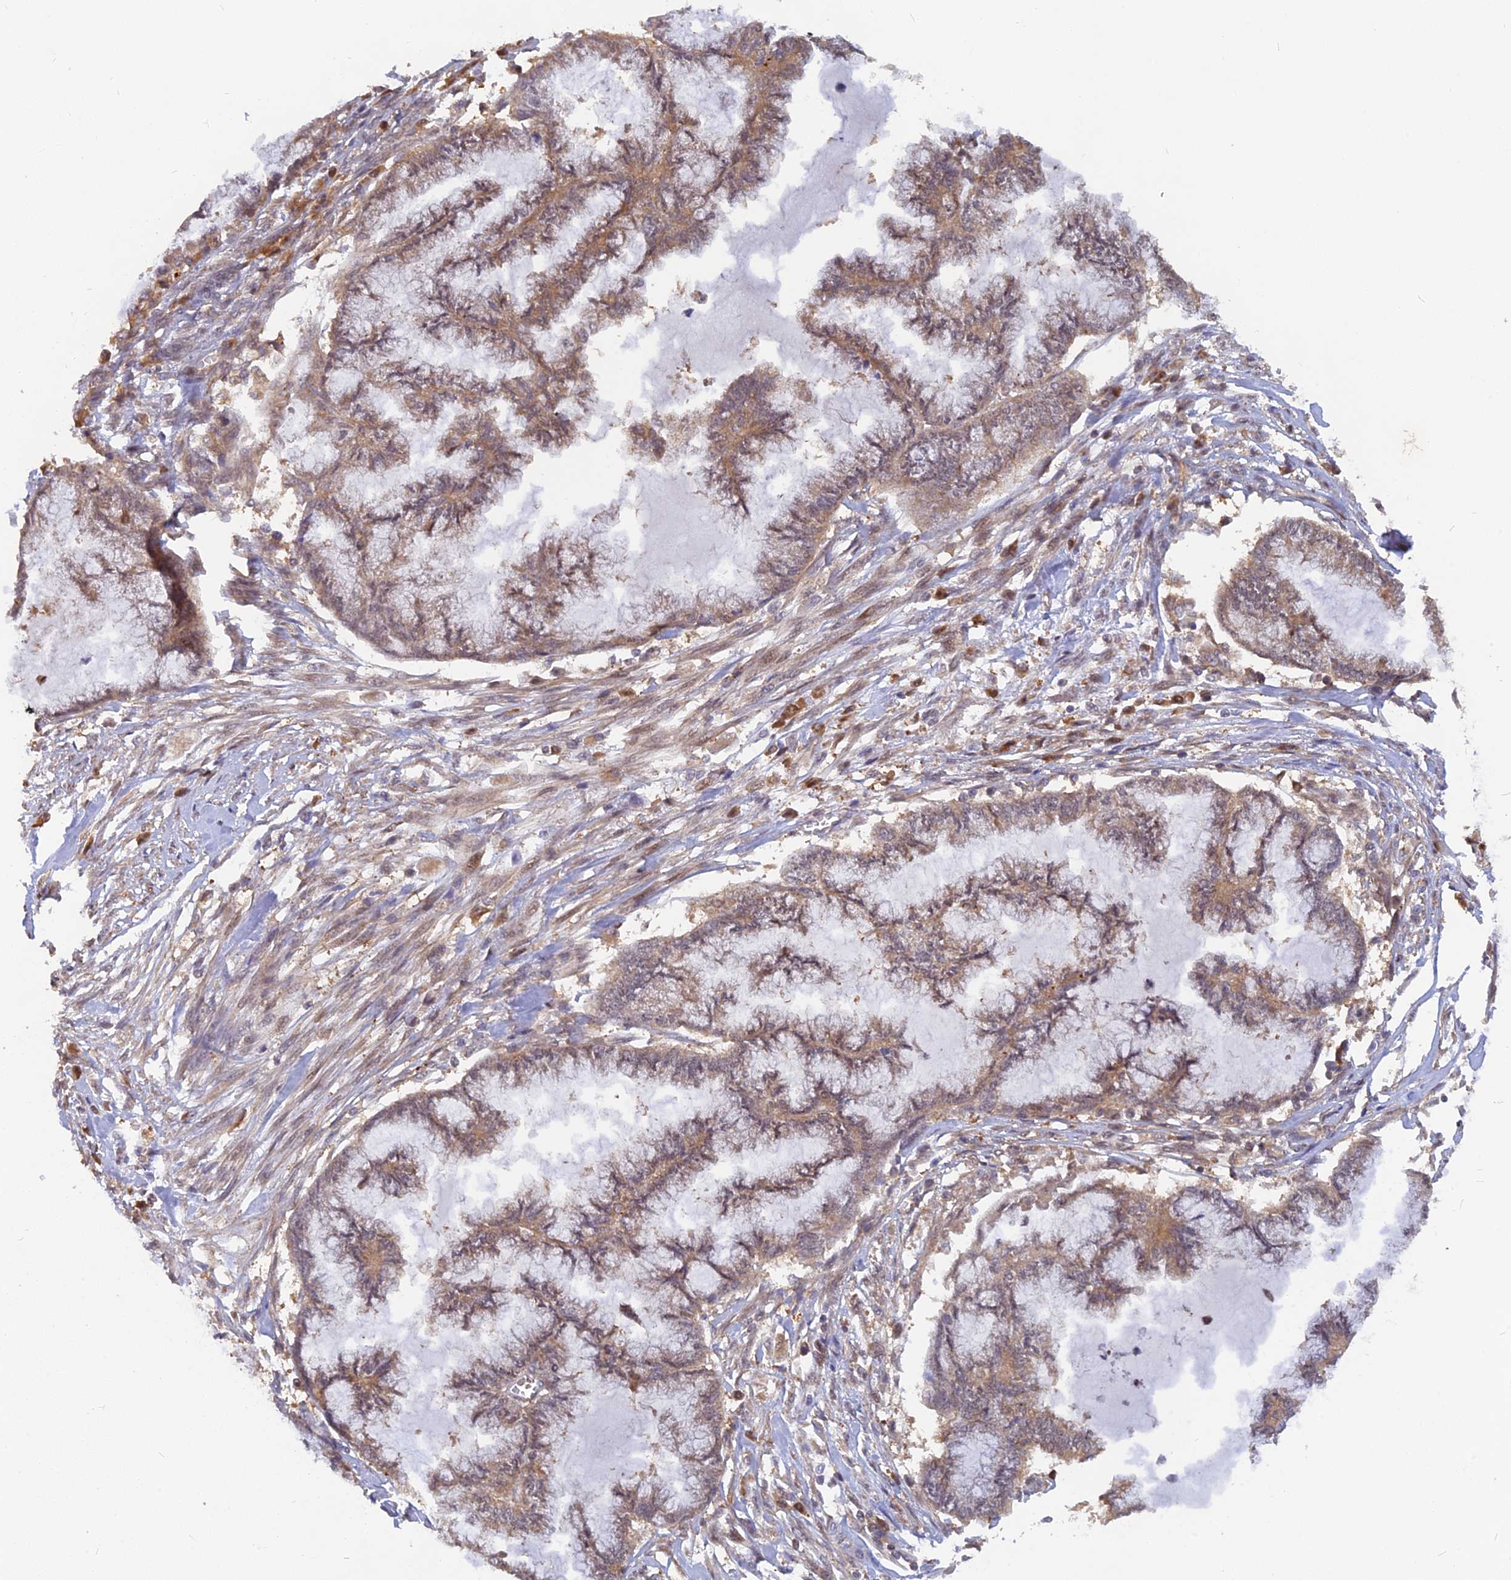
{"staining": {"intensity": "moderate", "quantity": ">75%", "location": "cytoplasmic/membranous"}, "tissue": "endometrial cancer", "cell_type": "Tumor cells", "image_type": "cancer", "snomed": [{"axis": "morphology", "description": "Adenocarcinoma, NOS"}, {"axis": "topography", "description": "Endometrium"}], "caption": "A histopathology image of human endometrial cancer stained for a protein demonstrates moderate cytoplasmic/membranous brown staining in tumor cells.", "gene": "ARL2BP", "patient": {"sex": "female", "age": 86}}